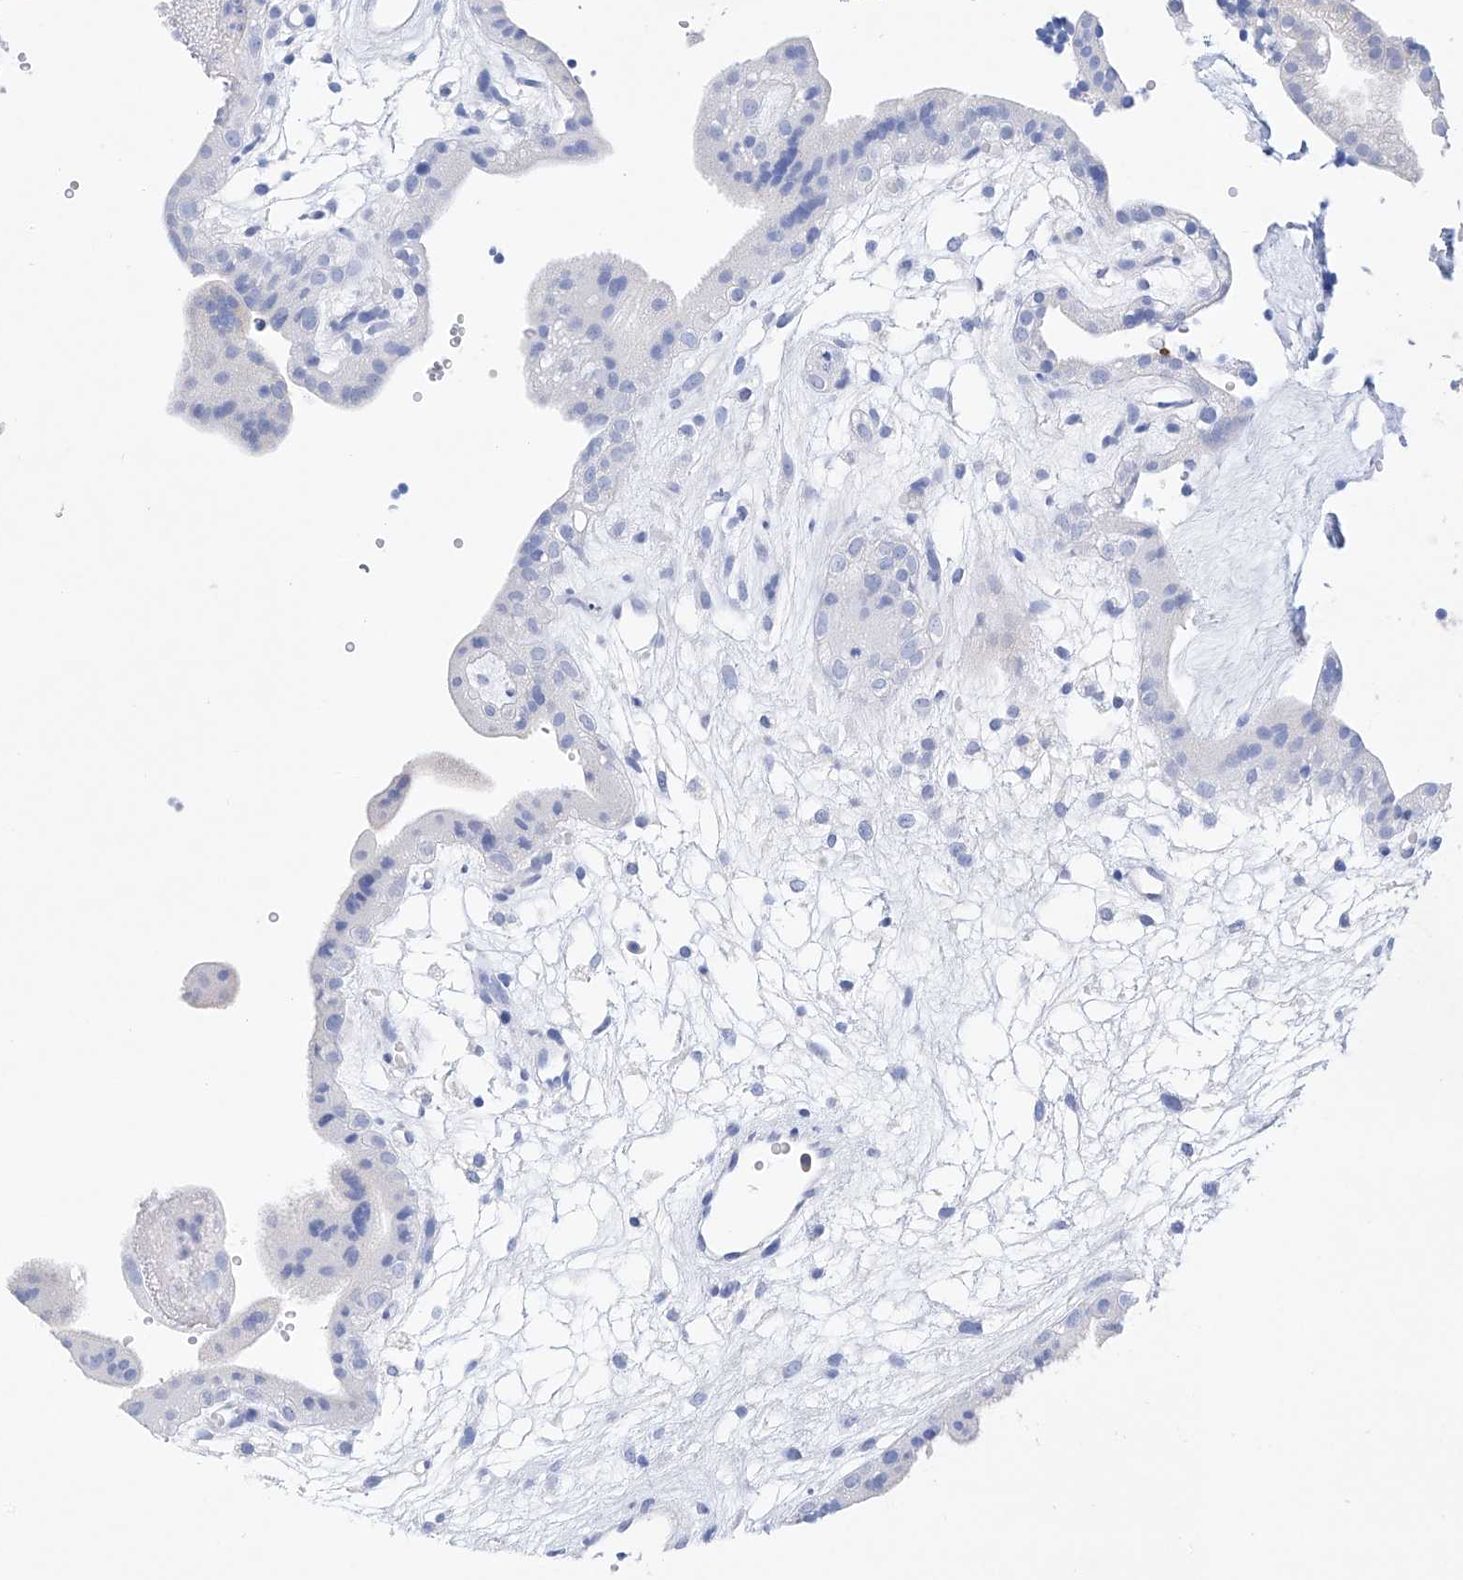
{"staining": {"intensity": "negative", "quantity": "none", "location": "none"}, "tissue": "placenta", "cell_type": "Decidual cells", "image_type": "normal", "snomed": [{"axis": "morphology", "description": "Normal tissue, NOS"}, {"axis": "topography", "description": "Placenta"}], "caption": "Immunohistochemistry (IHC) of normal human placenta displays no staining in decidual cells. Nuclei are stained in blue.", "gene": "LURAP1", "patient": {"sex": "female", "age": 18}}